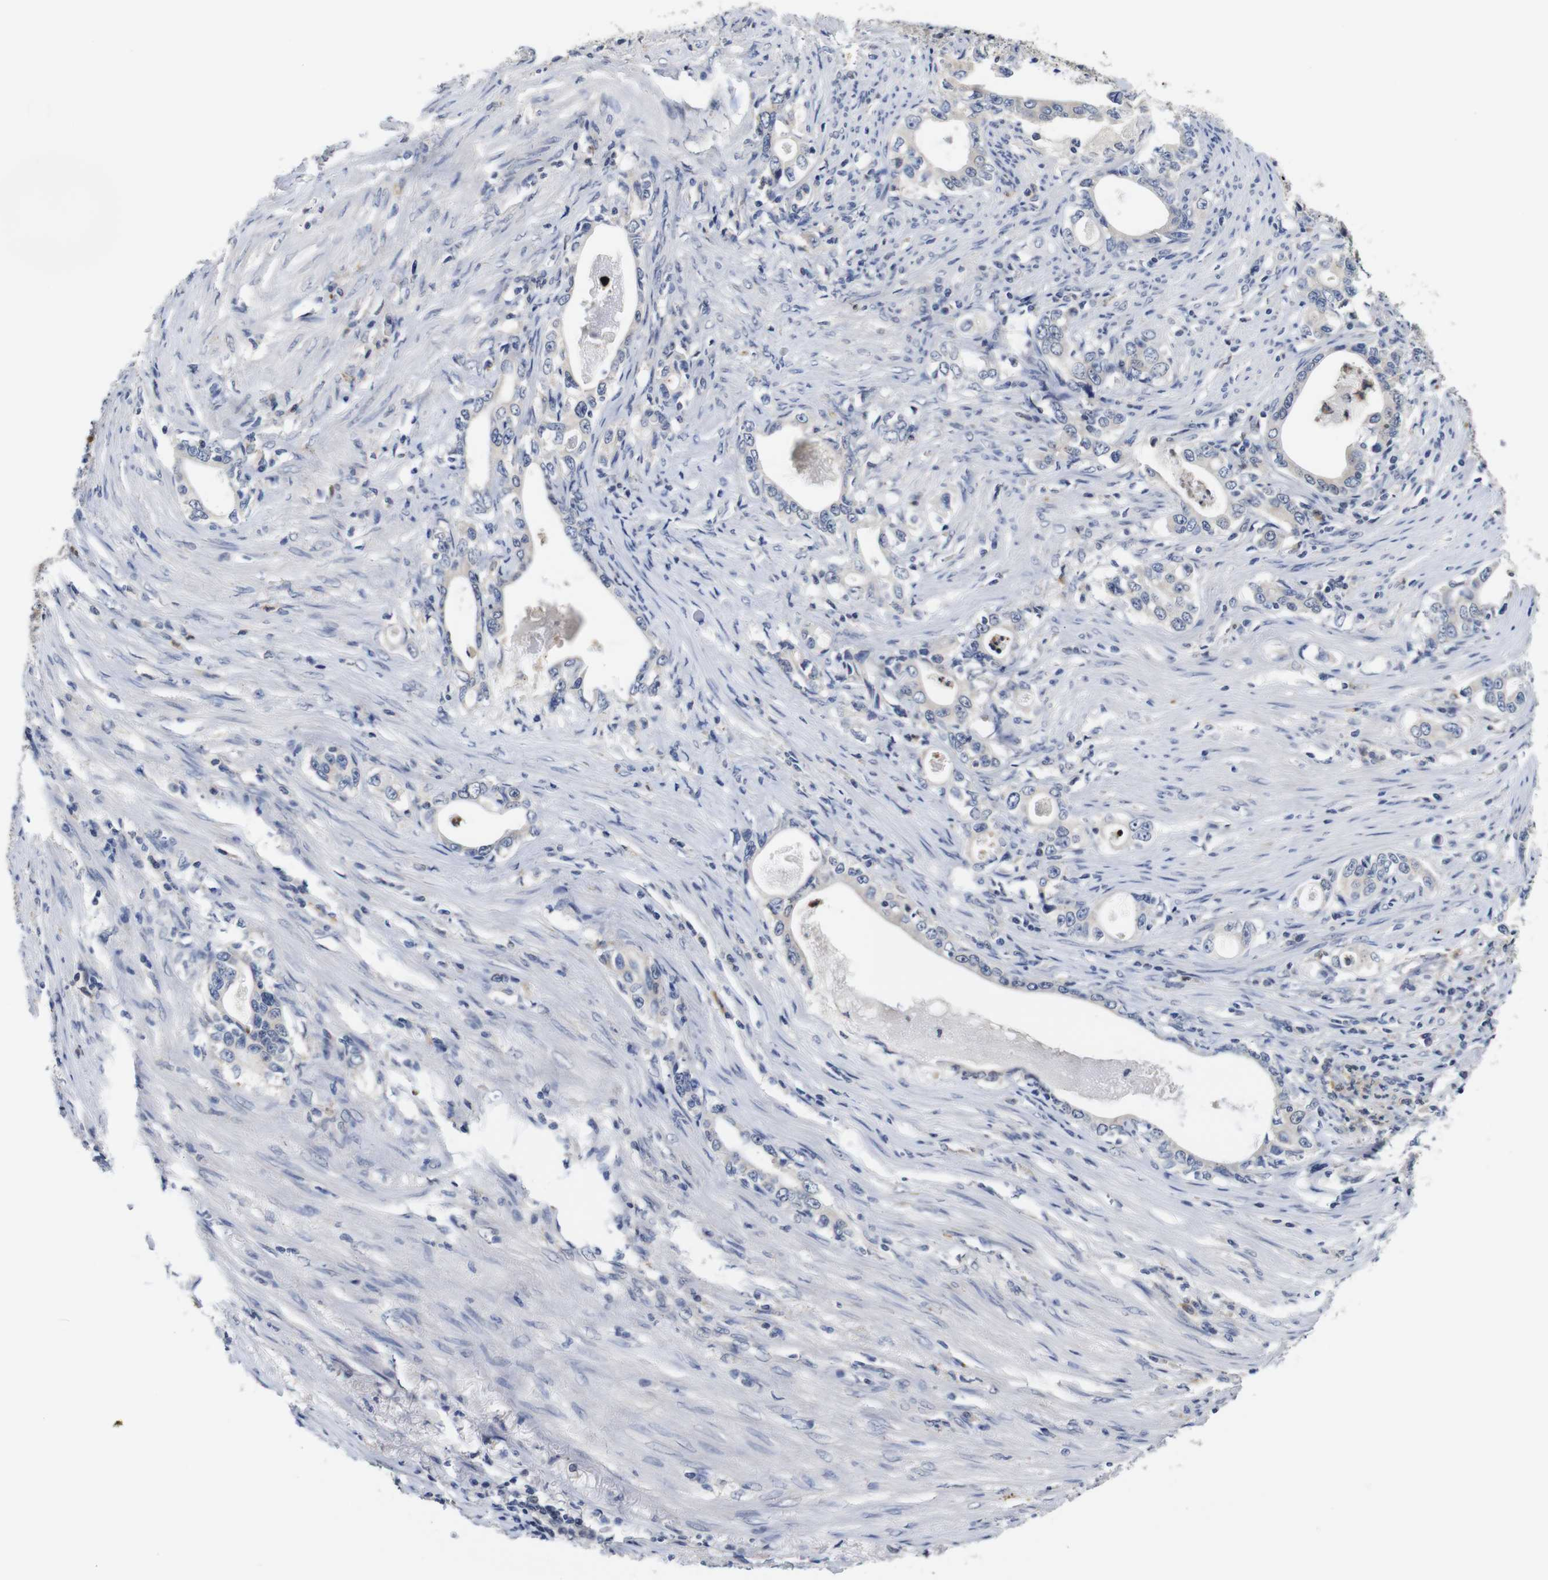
{"staining": {"intensity": "negative", "quantity": "none", "location": "none"}, "tissue": "stomach cancer", "cell_type": "Tumor cells", "image_type": "cancer", "snomed": [{"axis": "morphology", "description": "Adenocarcinoma, NOS"}, {"axis": "topography", "description": "Stomach, lower"}], "caption": "Immunohistochemistry (IHC) photomicrograph of neoplastic tissue: human stomach cancer stained with DAB (3,3'-diaminobenzidine) exhibits no significant protein positivity in tumor cells.", "gene": "NTRK3", "patient": {"sex": "female", "age": 72}}